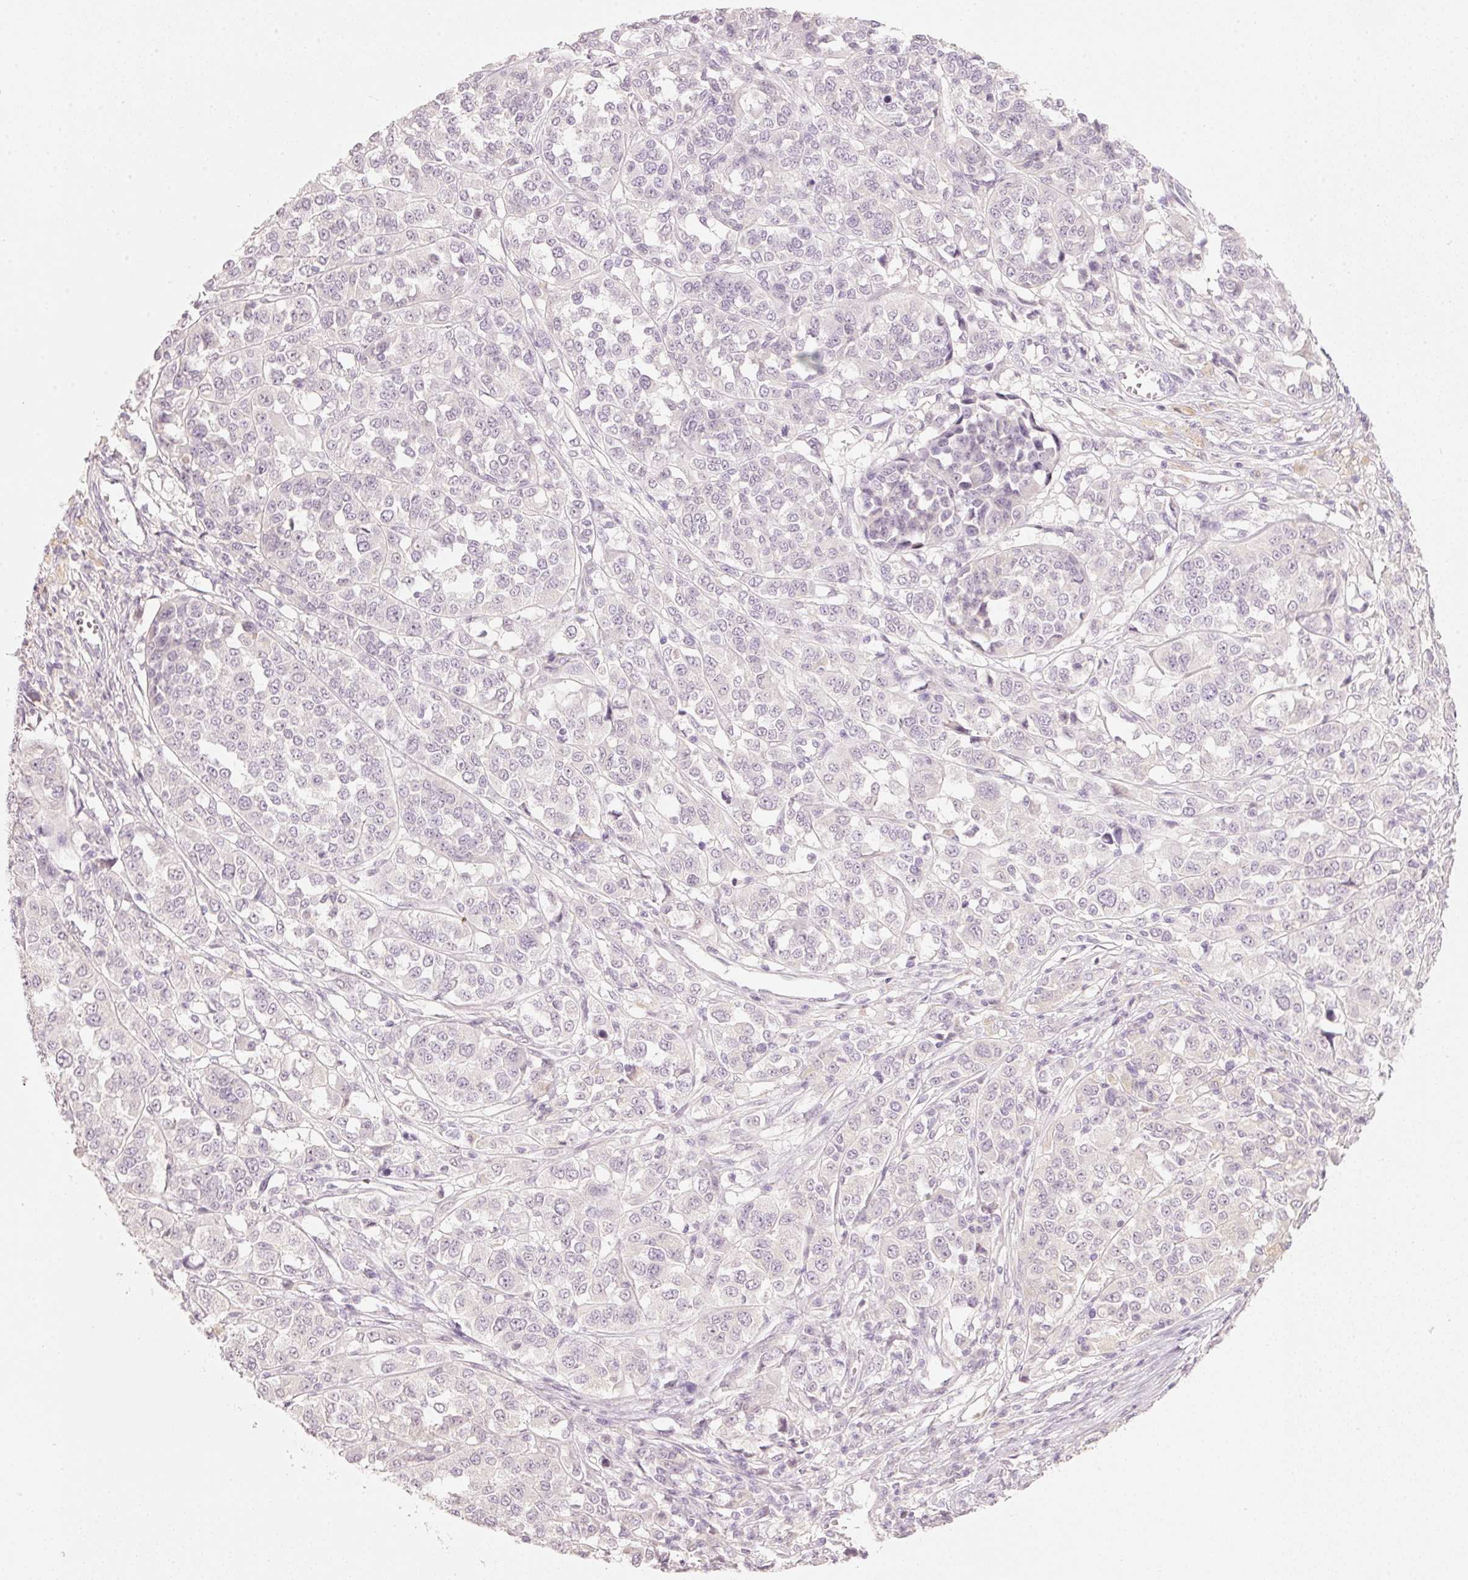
{"staining": {"intensity": "negative", "quantity": "none", "location": "none"}, "tissue": "melanoma", "cell_type": "Tumor cells", "image_type": "cancer", "snomed": [{"axis": "morphology", "description": "Malignant melanoma, Metastatic site"}, {"axis": "topography", "description": "Lymph node"}], "caption": "This micrograph is of malignant melanoma (metastatic site) stained with IHC to label a protein in brown with the nuclei are counter-stained blue. There is no expression in tumor cells.", "gene": "STEAP1", "patient": {"sex": "male", "age": 44}}